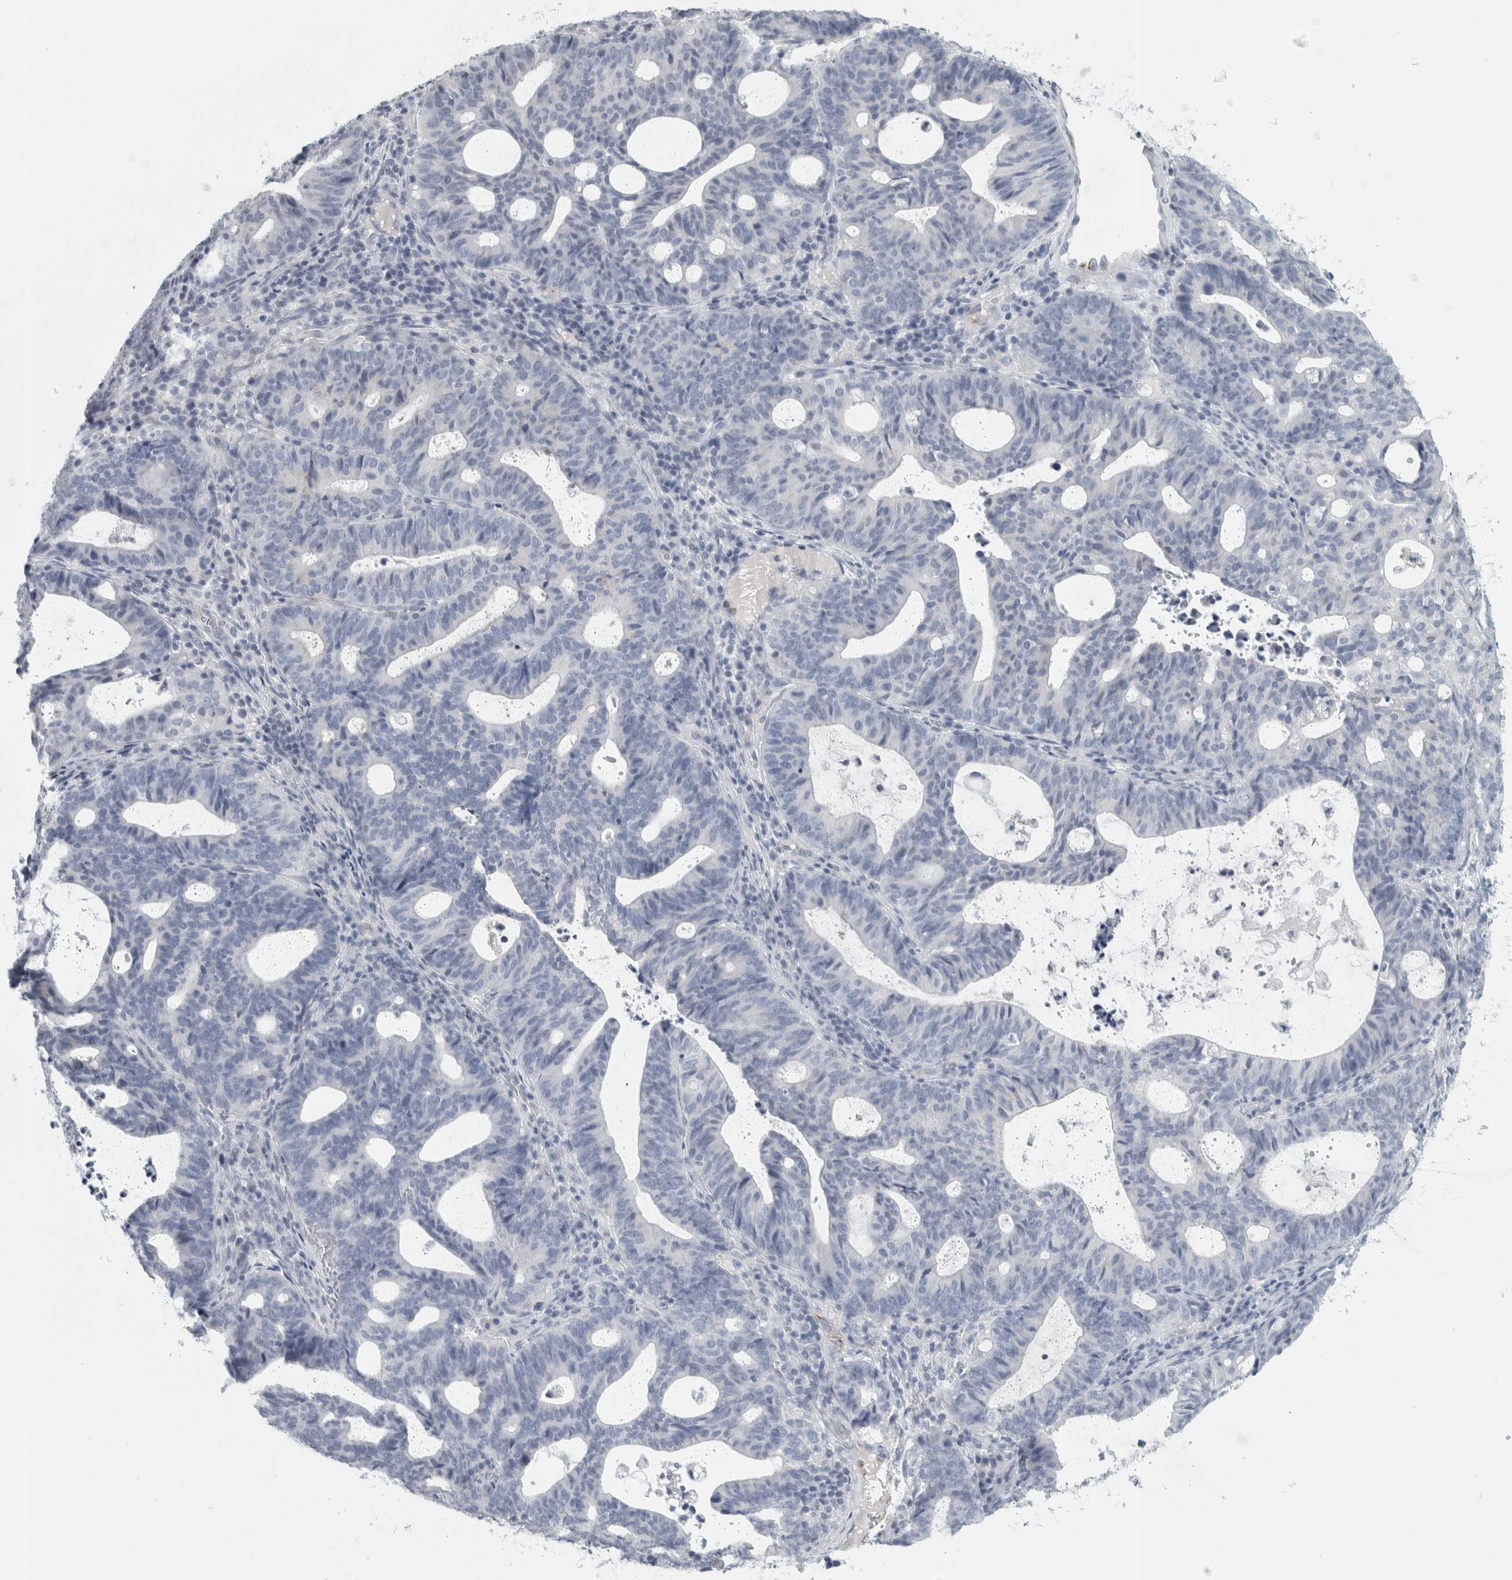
{"staining": {"intensity": "negative", "quantity": "none", "location": "none"}, "tissue": "endometrial cancer", "cell_type": "Tumor cells", "image_type": "cancer", "snomed": [{"axis": "morphology", "description": "Adenocarcinoma, NOS"}, {"axis": "topography", "description": "Uterus"}], "caption": "DAB immunohistochemical staining of endometrial cancer reveals no significant staining in tumor cells.", "gene": "CPE", "patient": {"sex": "female", "age": 83}}